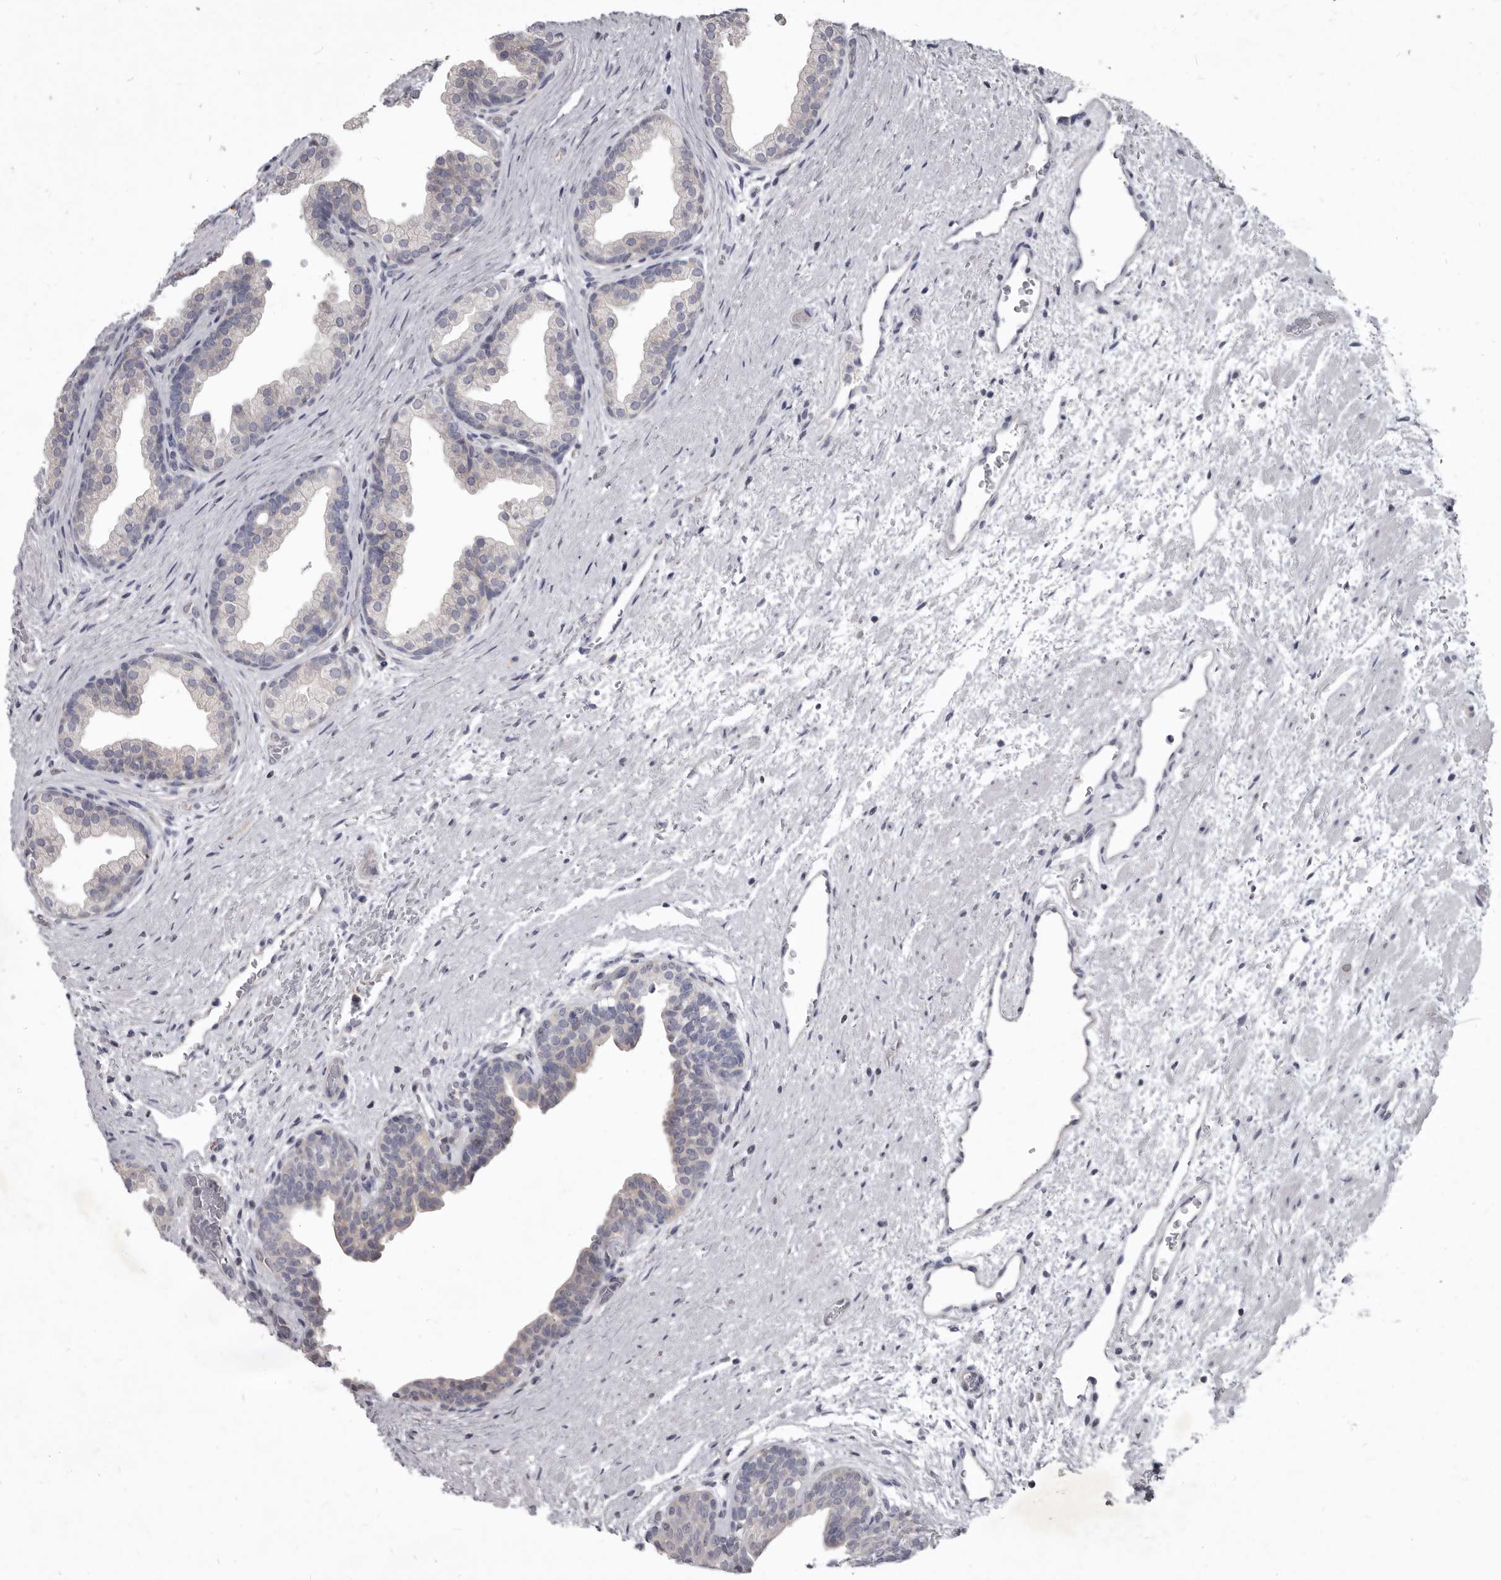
{"staining": {"intensity": "negative", "quantity": "none", "location": "none"}, "tissue": "prostate", "cell_type": "Glandular cells", "image_type": "normal", "snomed": [{"axis": "morphology", "description": "Normal tissue, NOS"}, {"axis": "topography", "description": "Prostate"}], "caption": "Glandular cells are negative for protein expression in unremarkable human prostate. Brightfield microscopy of immunohistochemistry (IHC) stained with DAB (3,3'-diaminobenzidine) (brown) and hematoxylin (blue), captured at high magnification.", "gene": "GSK3B", "patient": {"sex": "male", "age": 48}}